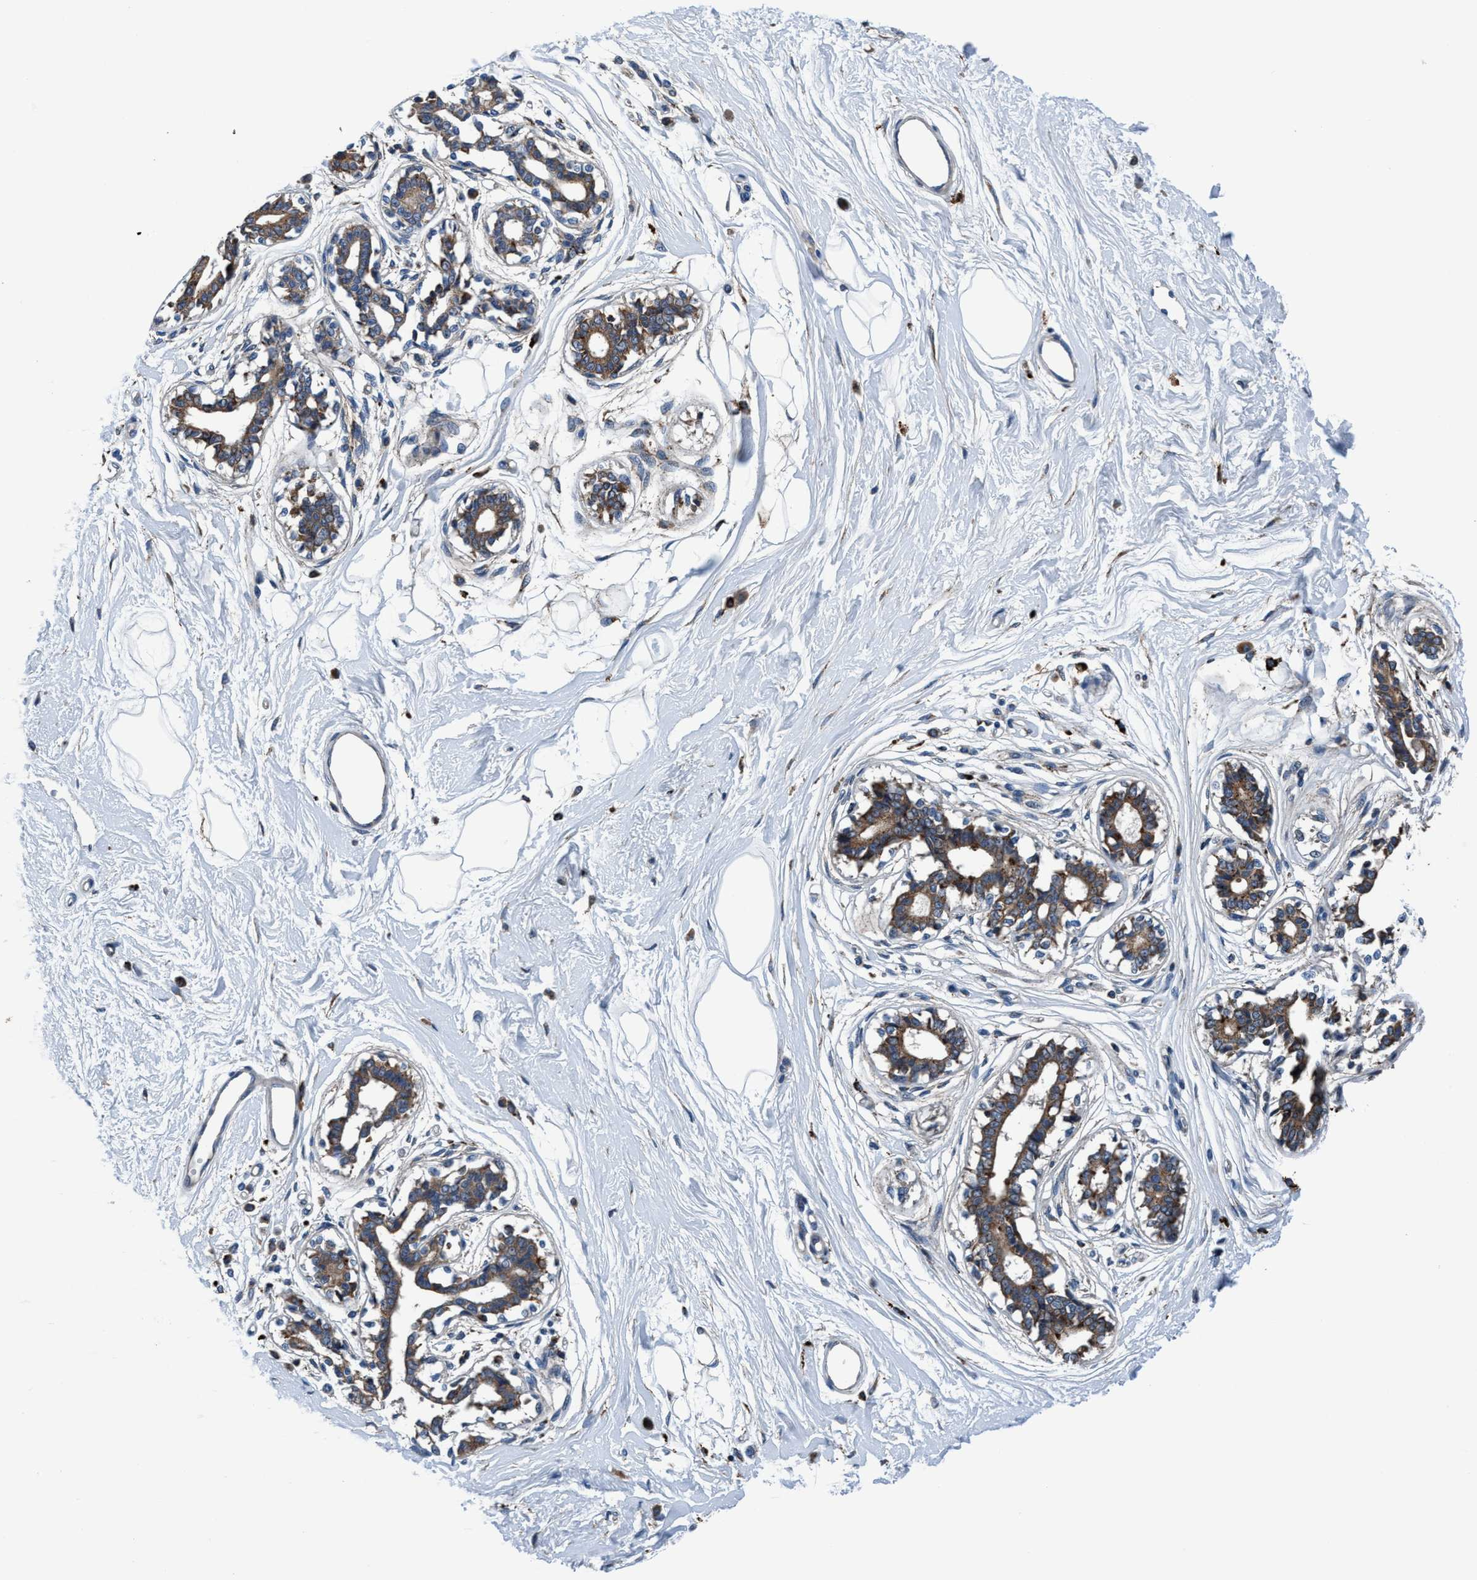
{"staining": {"intensity": "negative", "quantity": "none", "location": "none"}, "tissue": "breast", "cell_type": "Adipocytes", "image_type": "normal", "snomed": [{"axis": "morphology", "description": "Normal tissue, NOS"}, {"axis": "topography", "description": "Breast"}], "caption": "Immunohistochemistry image of benign breast: breast stained with DAB reveals no significant protein expression in adipocytes. Nuclei are stained in blue.", "gene": "ENDOG", "patient": {"sex": "female", "age": 45}}